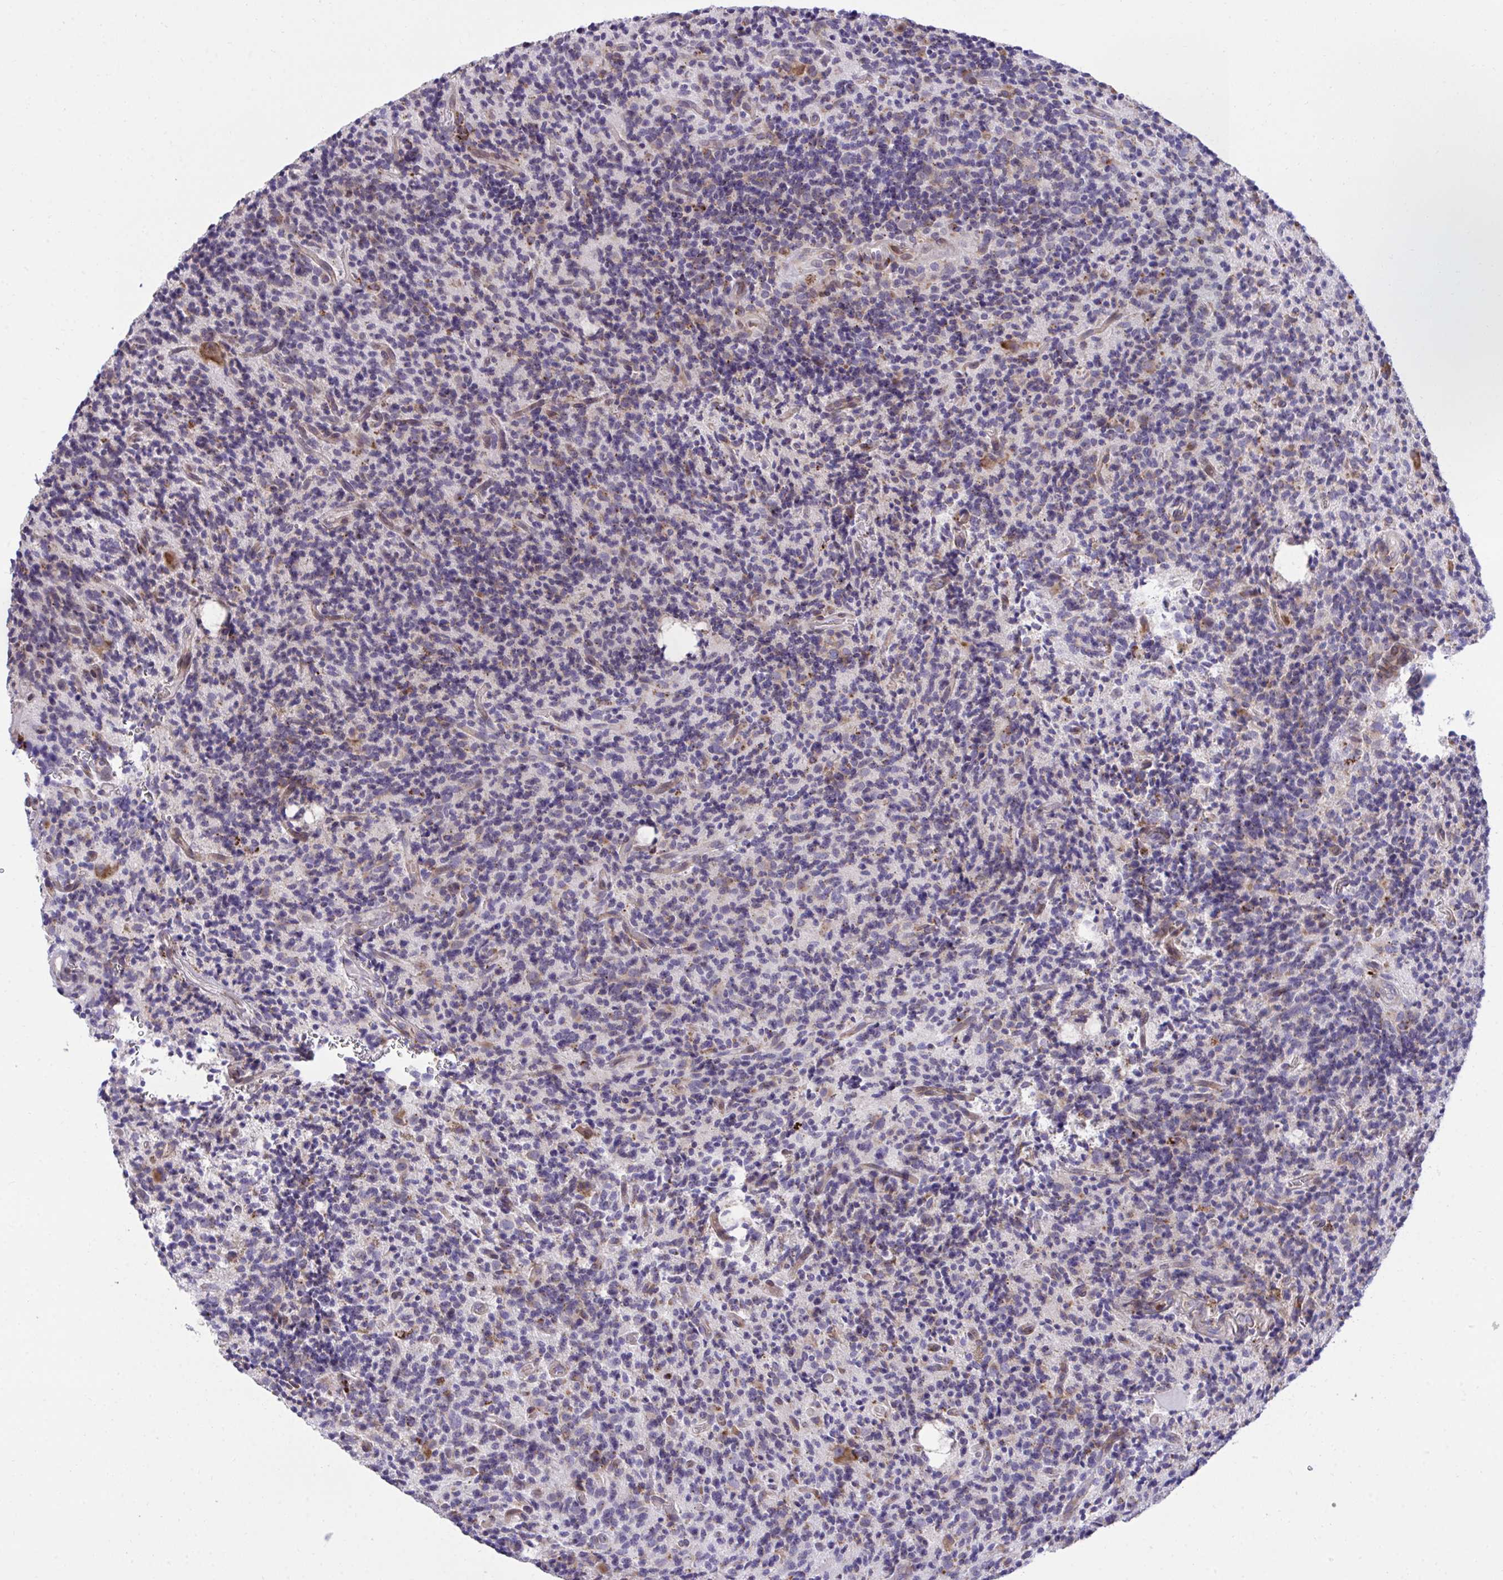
{"staining": {"intensity": "negative", "quantity": "none", "location": "none"}, "tissue": "glioma", "cell_type": "Tumor cells", "image_type": "cancer", "snomed": [{"axis": "morphology", "description": "Glioma, malignant, High grade"}, {"axis": "topography", "description": "Brain"}], "caption": "An image of human malignant glioma (high-grade) is negative for staining in tumor cells.", "gene": "RPS15", "patient": {"sex": "male", "age": 76}}